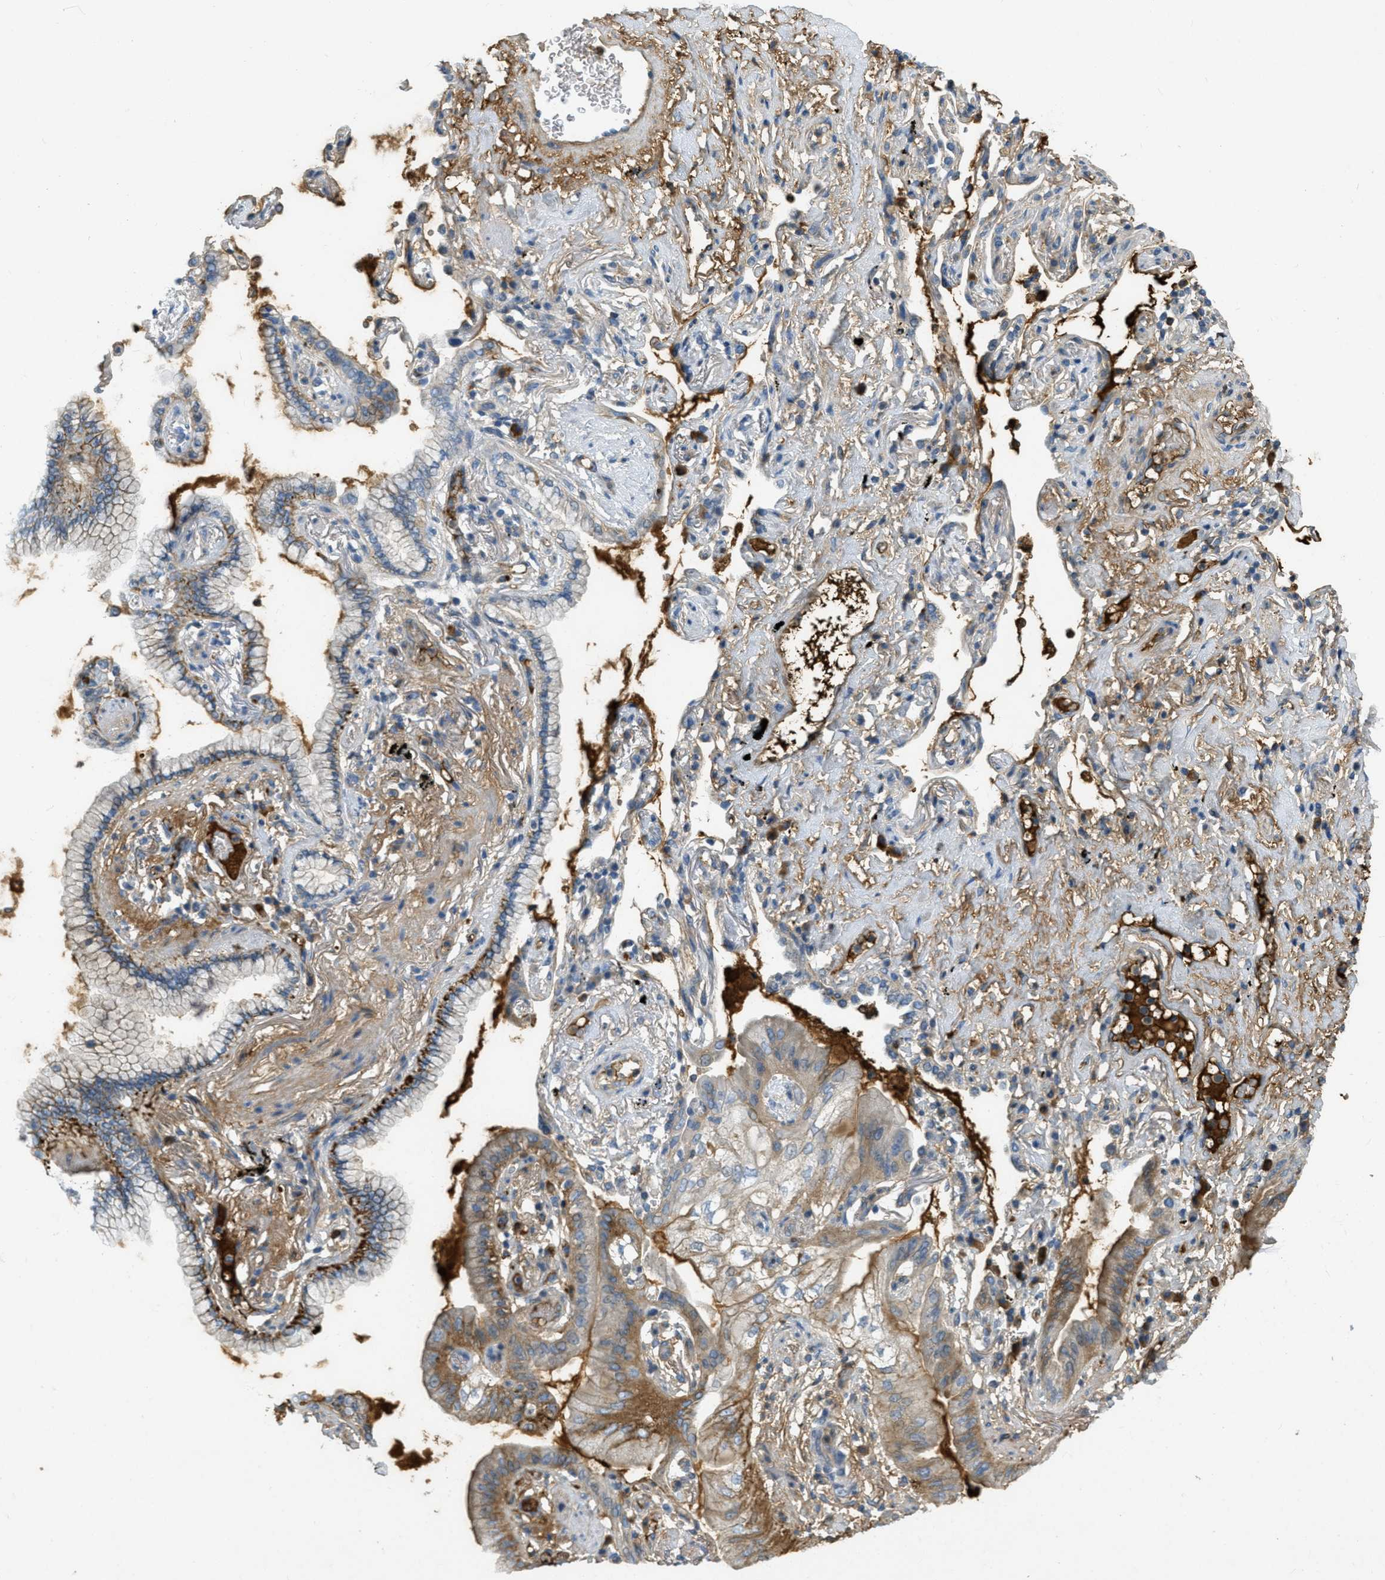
{"staining": {"intensity": "strong", "quantity": ">75%", "location": "cytoplasmic/membranous"}, "tissue": "lung cancer", "cell_type": "Tumor cells", "image_type": "cancer", "snomed": [{"axis": "morphology", "description": "Normal tissue, NOS"}, {"axis": "morphology", "description": "Adenocarcinoma, NOS"}, {"axis": "topography", "description": "Bronchus"}, {"axis": "topography", "description": "Lung"}], "caption": "A brown stain shows strong cytoplasmic/membranous expression of a protein in lung cancer tumor cells.", "gene": "PRTN3", "patient": {"sex": "female", "age": 70}}